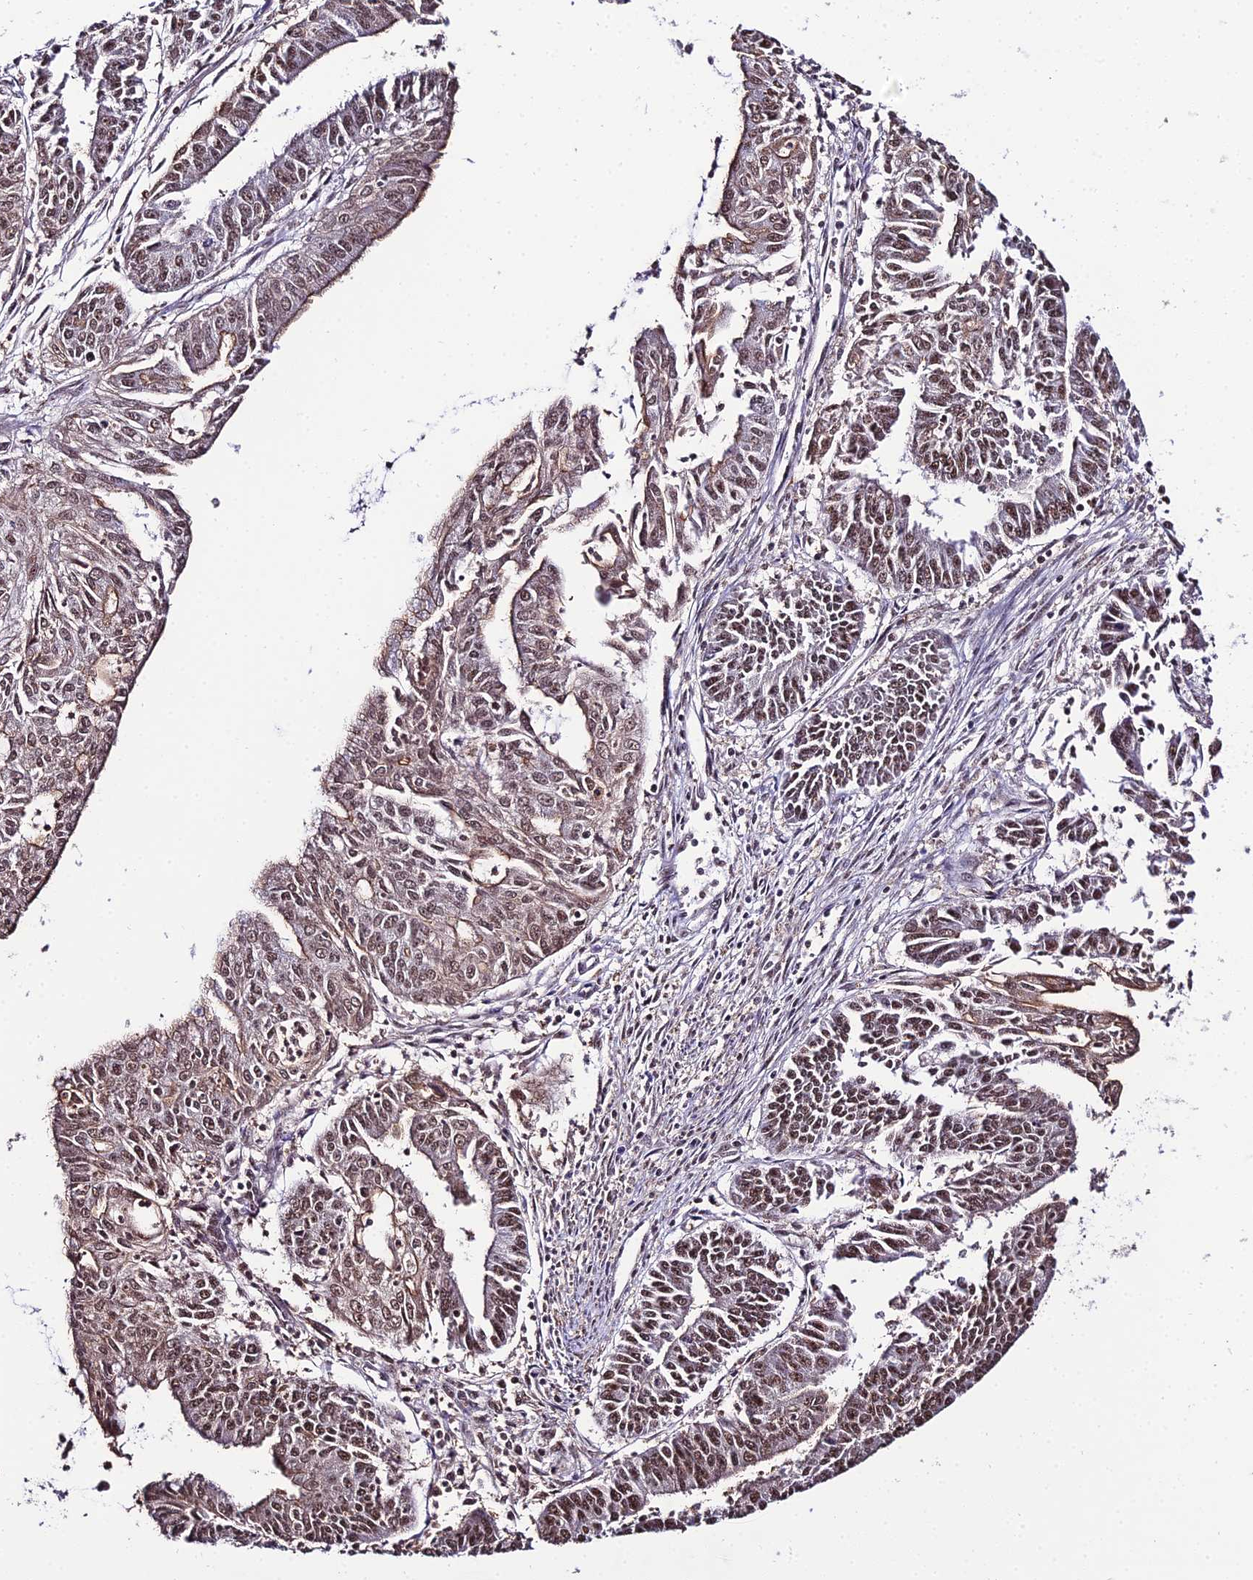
{"staining": {"intensity": "moderate", "quantity": ">75%", "location": "nuclear"}, "tissue": "endometrial cancer", "cell_type": "Tumor cells", "image_type": "cancer", "snomed": [{"axis": "morphology", "description": "Adenocarcinoma, NOS"}, {"axis": "topography", "description": "Endometrium"}], "caption": "Protein analysis of endometrial cancer (adenocarcinoma) tissue demonstrates moderate nuclear expression in approximately >75% of tumor cells.", "gene": "PPP4C", "patient": {"sex": "female", "age": 73}}